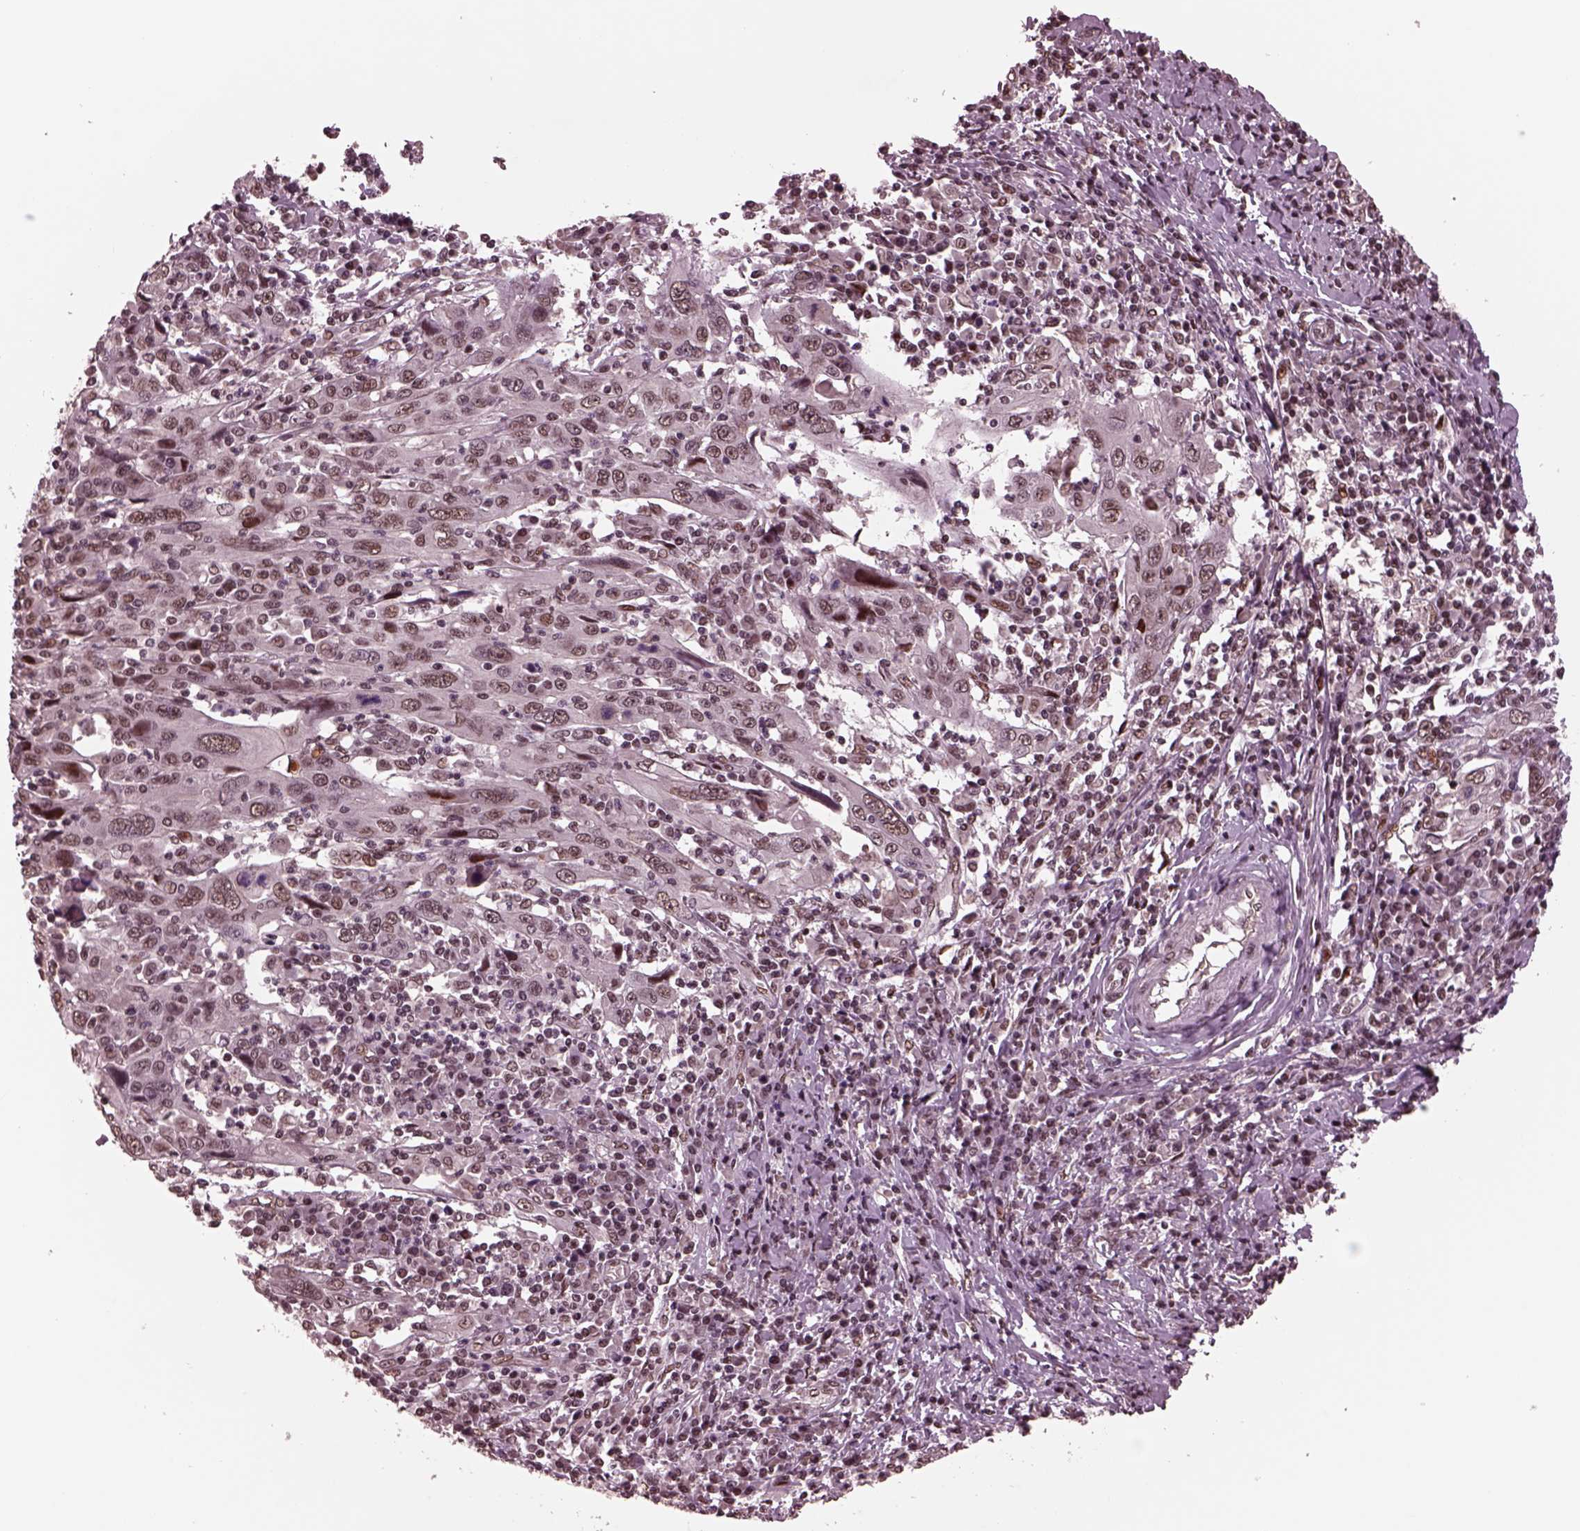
{"staining": {"intensity": "weak", "quantity": "25%-75%", "location": "nuclear"}, "tissue": "cervical cancer", "cell_type": "Tumor cells", "image_type": "cancer", "snomed": [{"axis": "morphology", "description": "Squamous cell carcinoma, NOS"}, {"axis": "topography", "description": "Cervix"}], "caption": "An immunohistochemistry photomicrograph of neoplastic tissue is shown. Protein staining in brown shows weak nuclear positivity in cervical squamous cell carcinoma within tumor cells.", "gene": "NAP1L5", "patient": {"sex": "female", "age": 46}}